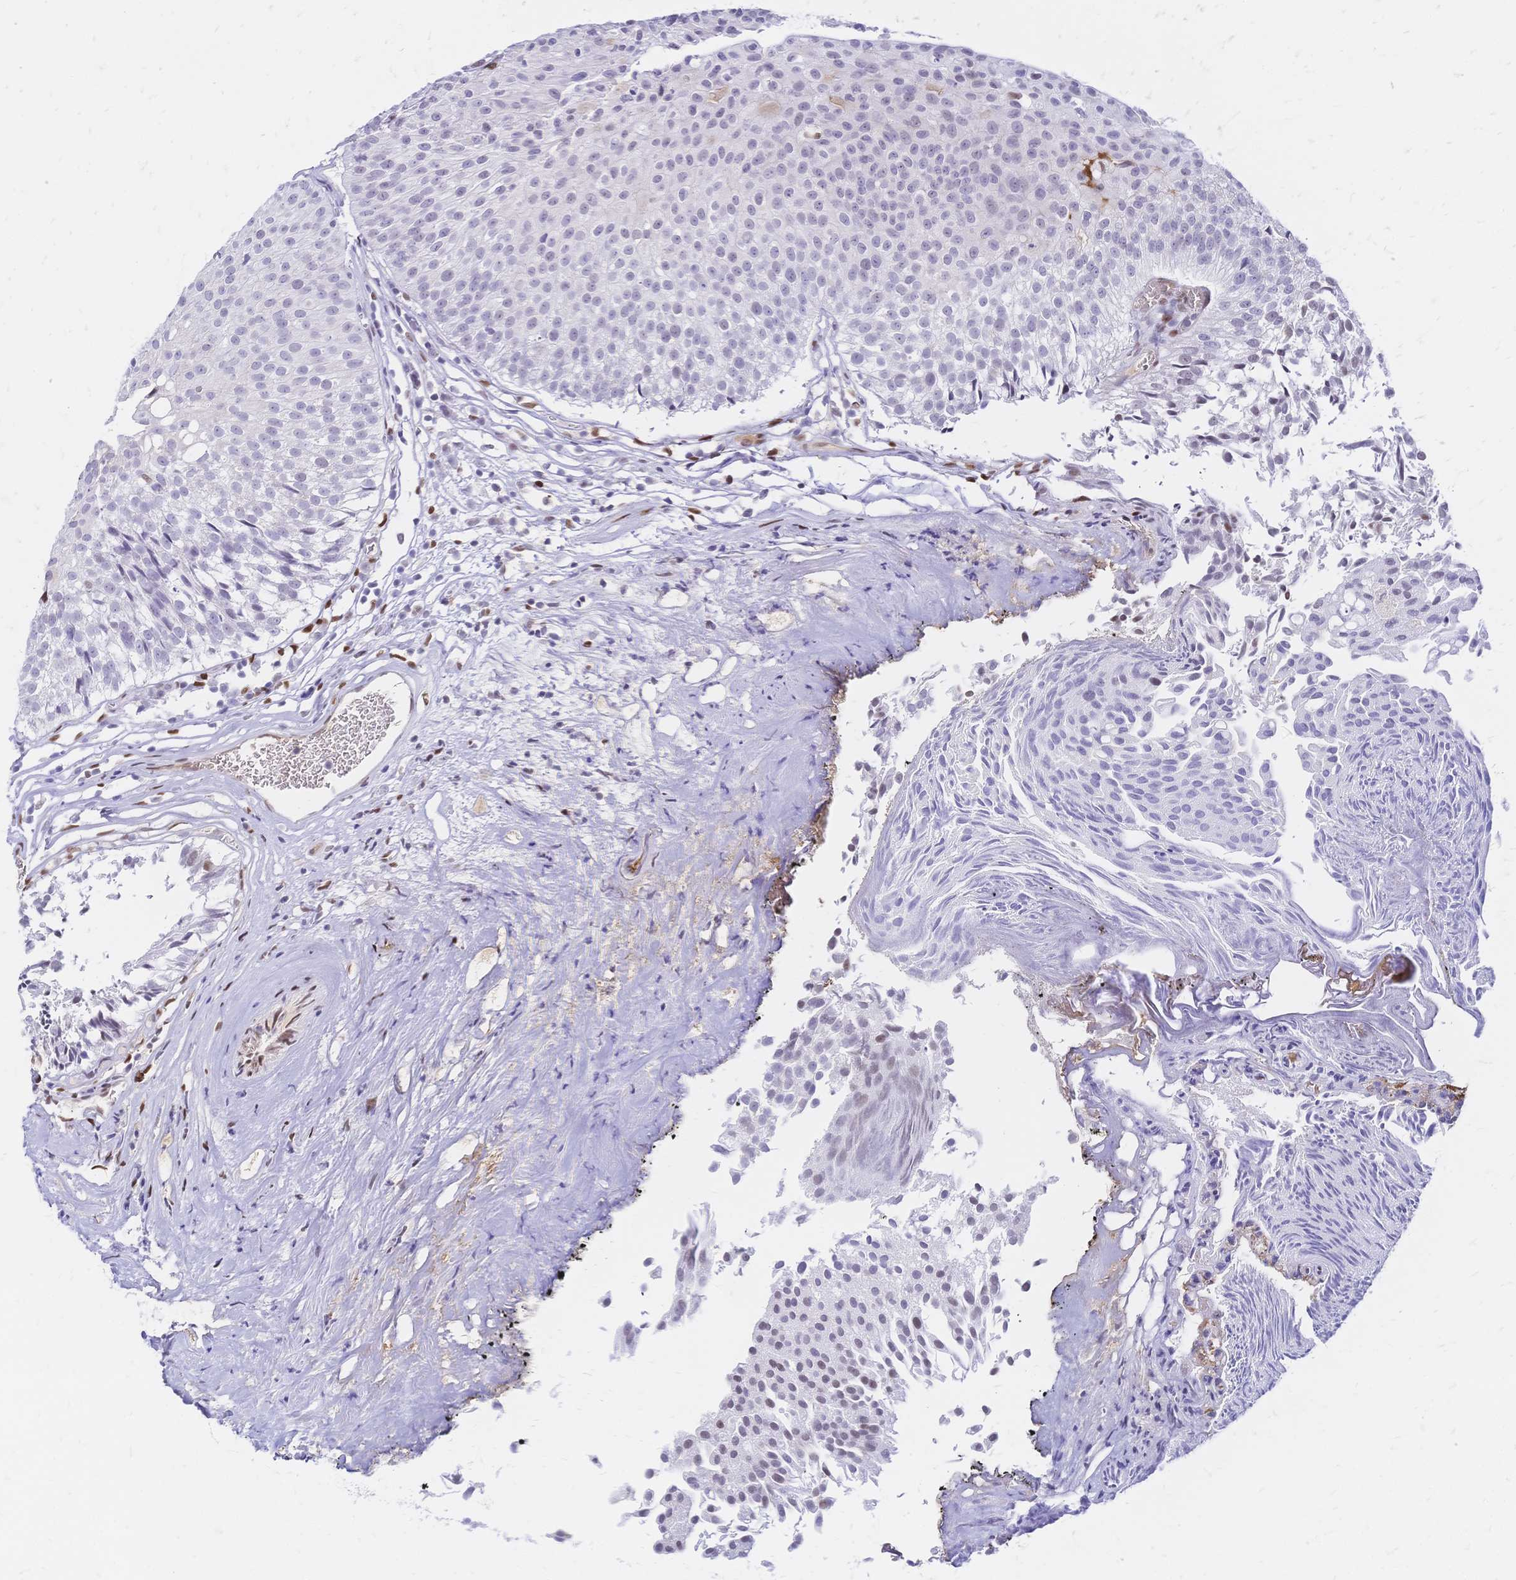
{"staining": {"intensity": "negative", "quantity": "none", "location": "none"}, "tissue": "urothelial cancer", "cell_type": "Tumor cells", "image_type": "cancer", "snomed": [{"axis": "morphology", "description": "Urothelial carcinoma, Low grade"}, {"axis": "topography", "description": "Urinary bladder"}], "caption": "Immunohistochemistry micrograph of neoplastic tissue: urothelial cancer stained with DAB shows no significant protein staining in tumor cells.", "gene": "NFIC", "patient": {"sex": "male", "age": 80}}